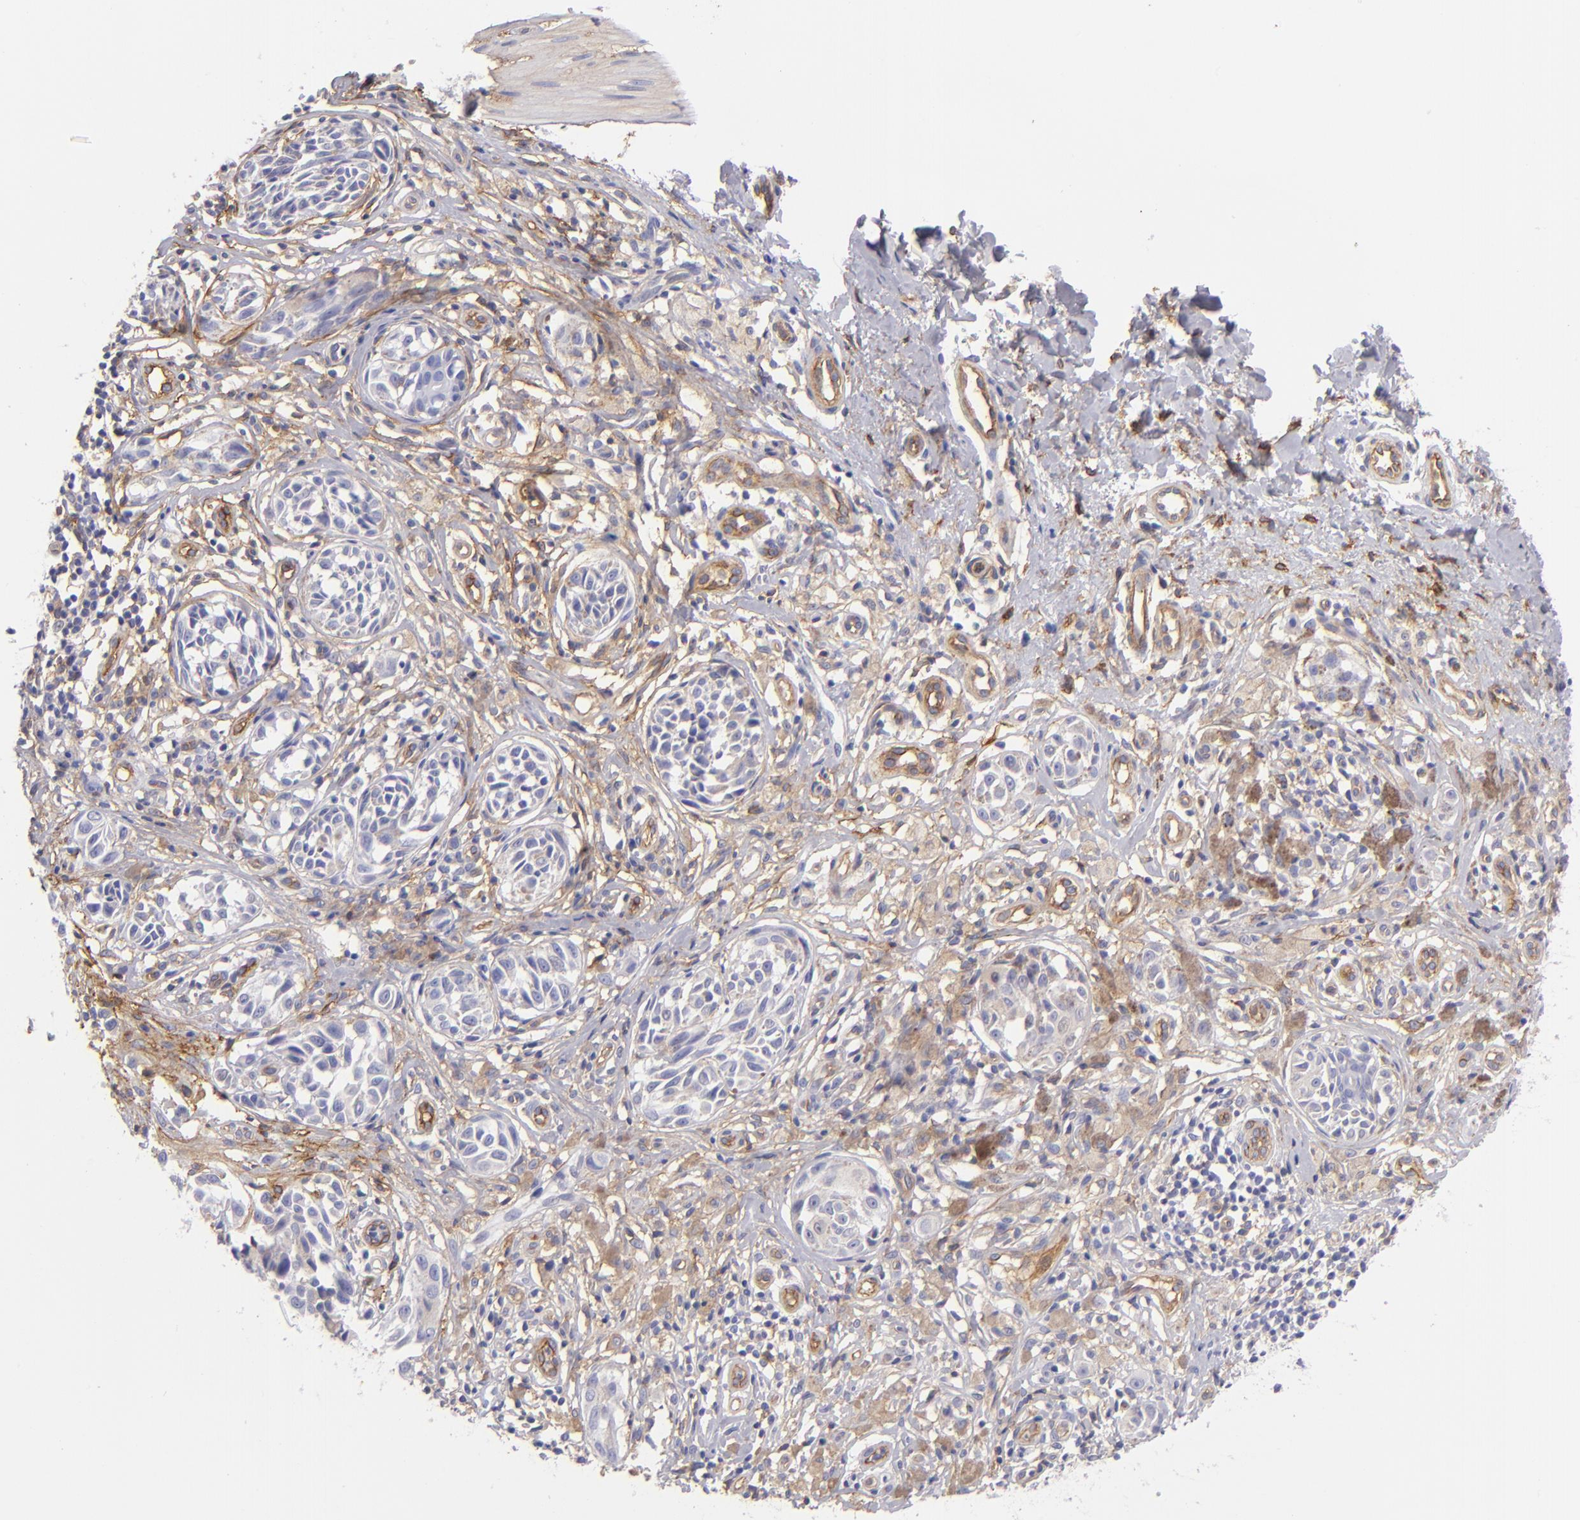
{"staining": {"intensity": "weak", "quantity": "<25%", "location": "none"}, "tissue": "melanoma", "cell_type": "Tumor cells", "image_type": "cancer", "snomed": [{"axis": "morphology", "description": "Malignant melanoma, NOS"}, {"axis": "topography", "description": "Skin"}], "caption": "IHC histopathology image of neoplastic tissue: melanoma stained with DAB (3,3'-diaminobenzidine) demonstrates no significant protein positivity in tumor cells.", "gene": "ENTPD1", "patient": {"sex": "male", "age": 67}}